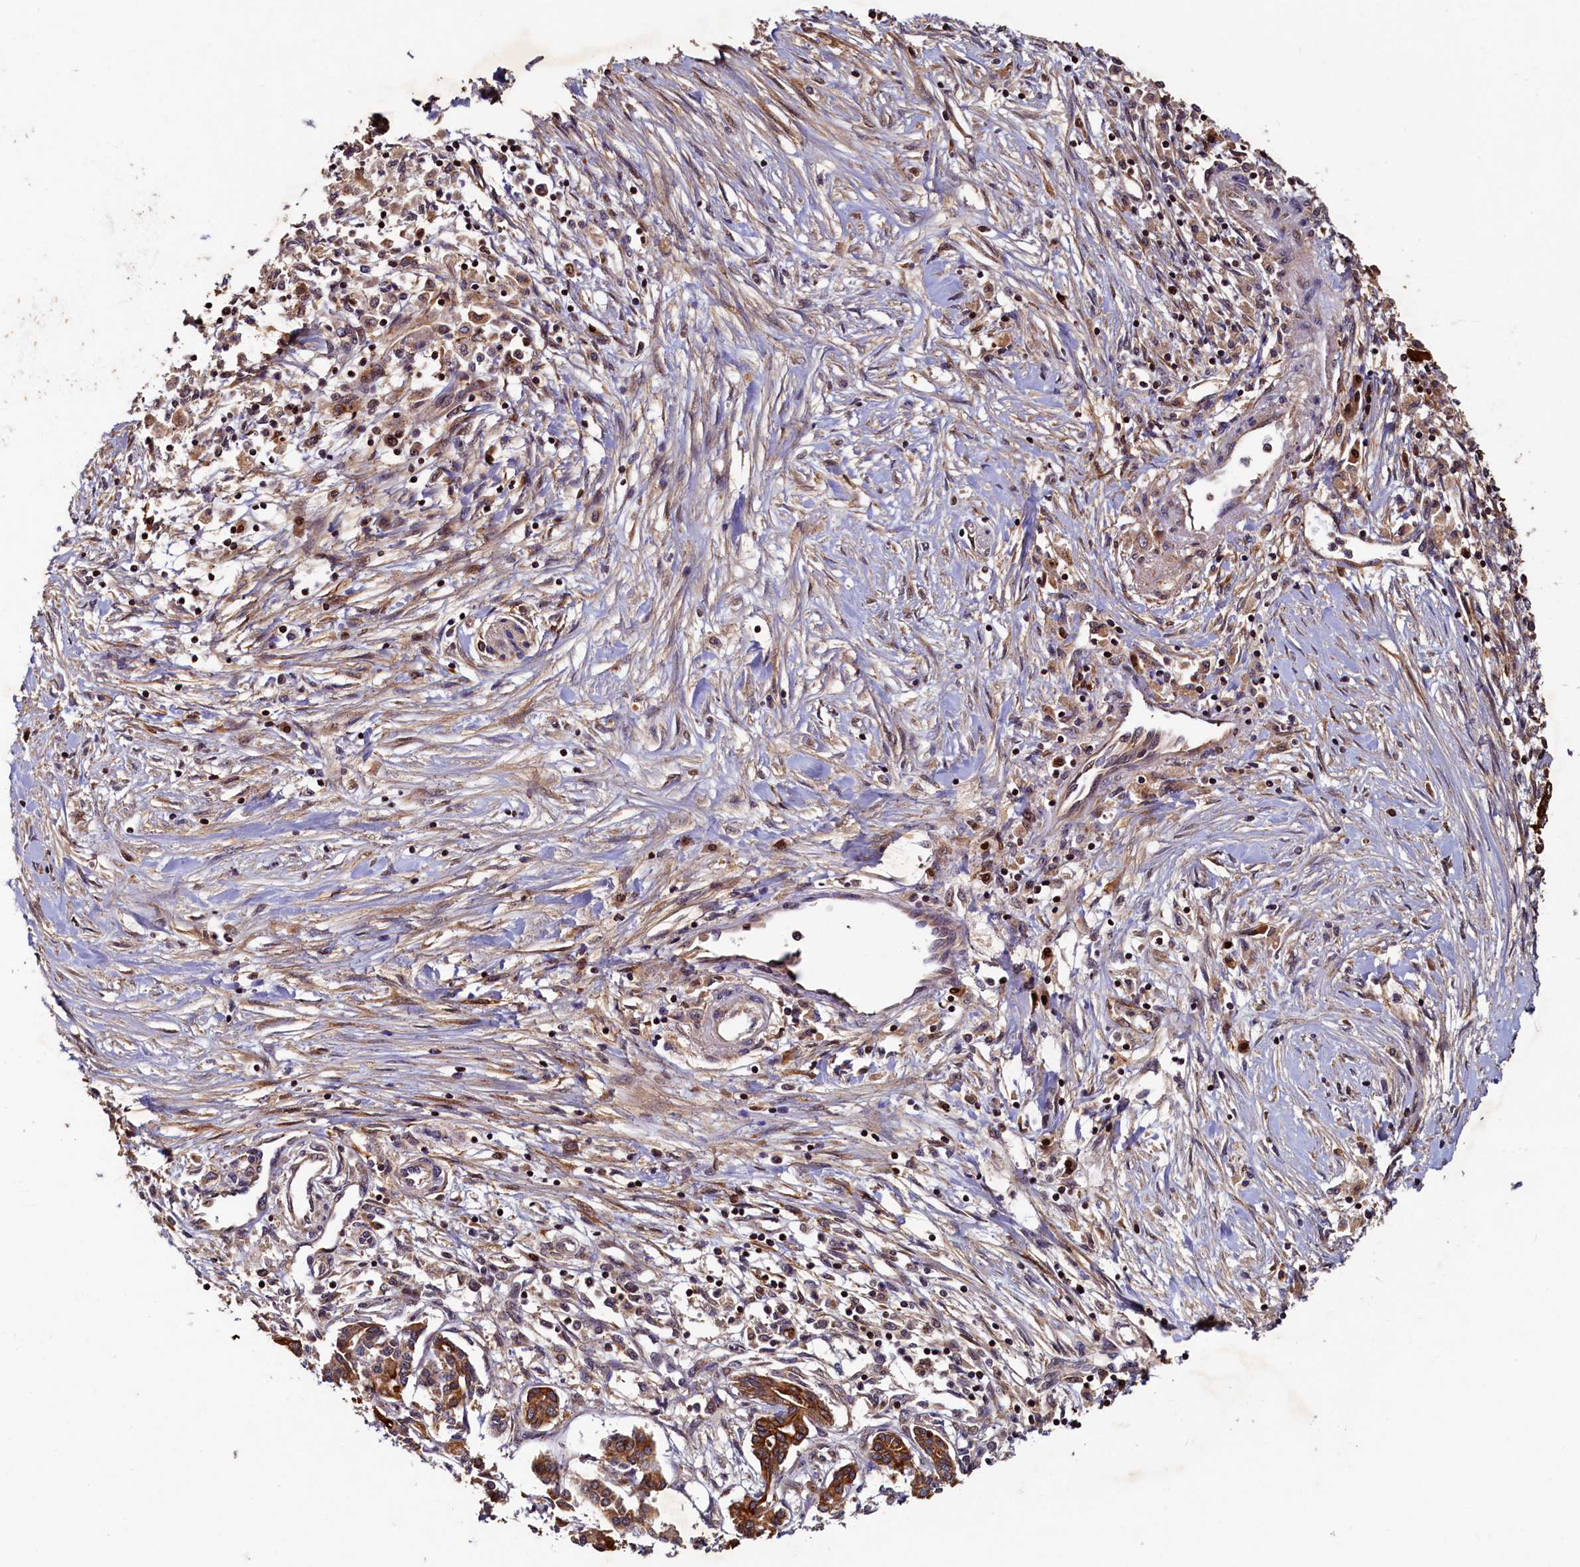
{"staining": {"intensity": "strong", "quantity": ">75%", "location": "cytoplasmic/membranous"}, "tissue": "pancreatic cancer", "cell_type": "Tumor cells", "image_type": "cancer", "snomed": [{"axis": "morphology", "description": "Adenocarcinoma, NOS"}, {"axis": "topography", "description": "Pancreas"}], "caption": "Strong cytoplasmic/membranous expression for a protein is present in about >75% of tumor cells of pancreatic cancer (adenocarcinoma) using IHC.", "gene": "NCKAP5L", "patient": {"sex": "female", "age": 50}}